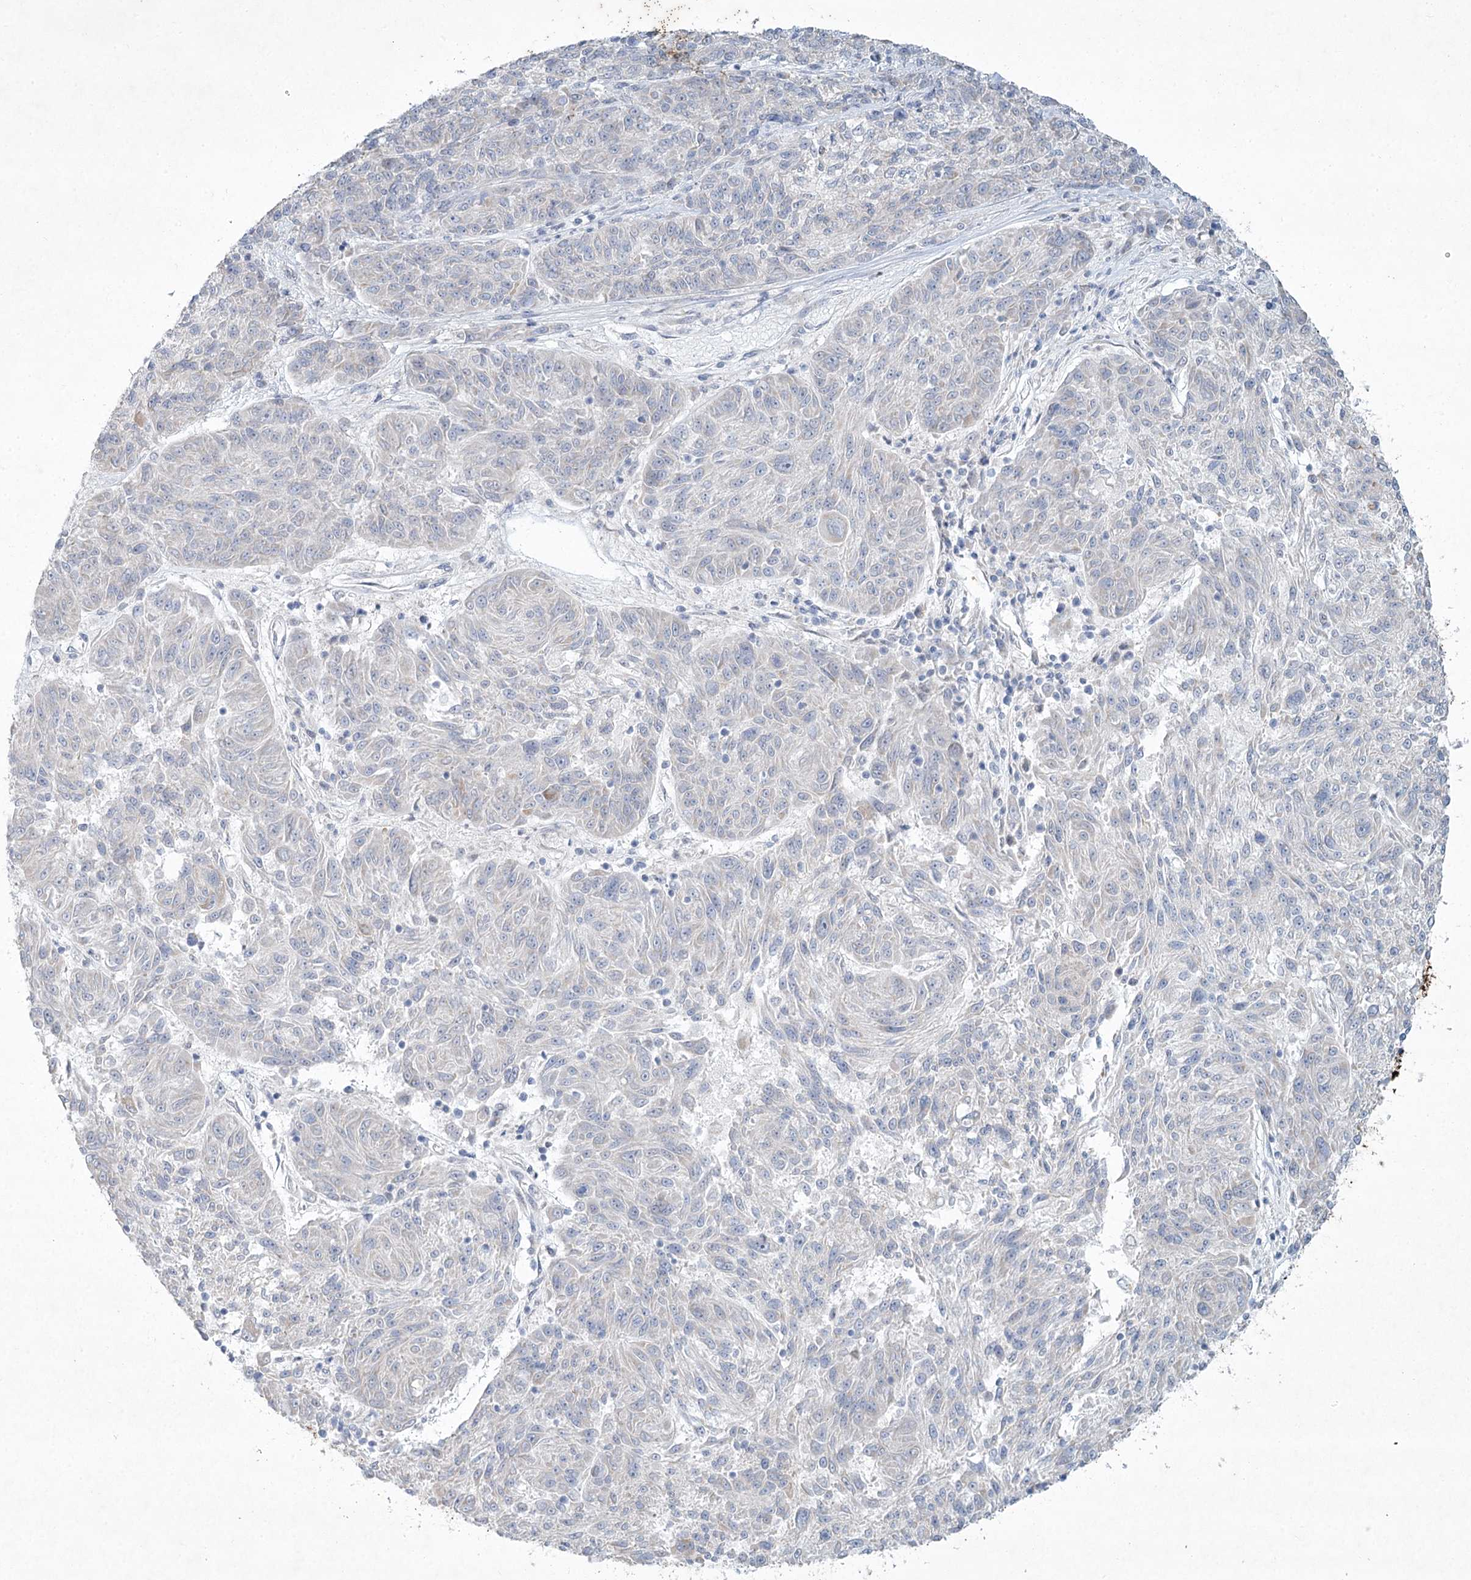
{"staining": {"intensity": "negative", "quantity": "none", "location": "none"}, "tissue": "melanoma", "cell_type": "Tumor cells", "image_type": "cancer", "snomed": [{"axis": "morphology", "description": "Malignant melanoma, NOS"}, {"axis": "topography", "description": "Skin"}], "caption": "High power microscopy image of an immunohistochemistry (IHC) histopathology image of malignant melanoma, revealing no significant expression in tumor cells.", "gene": "ABITRAM", "patient": {"sex": "male", "age": 53}}